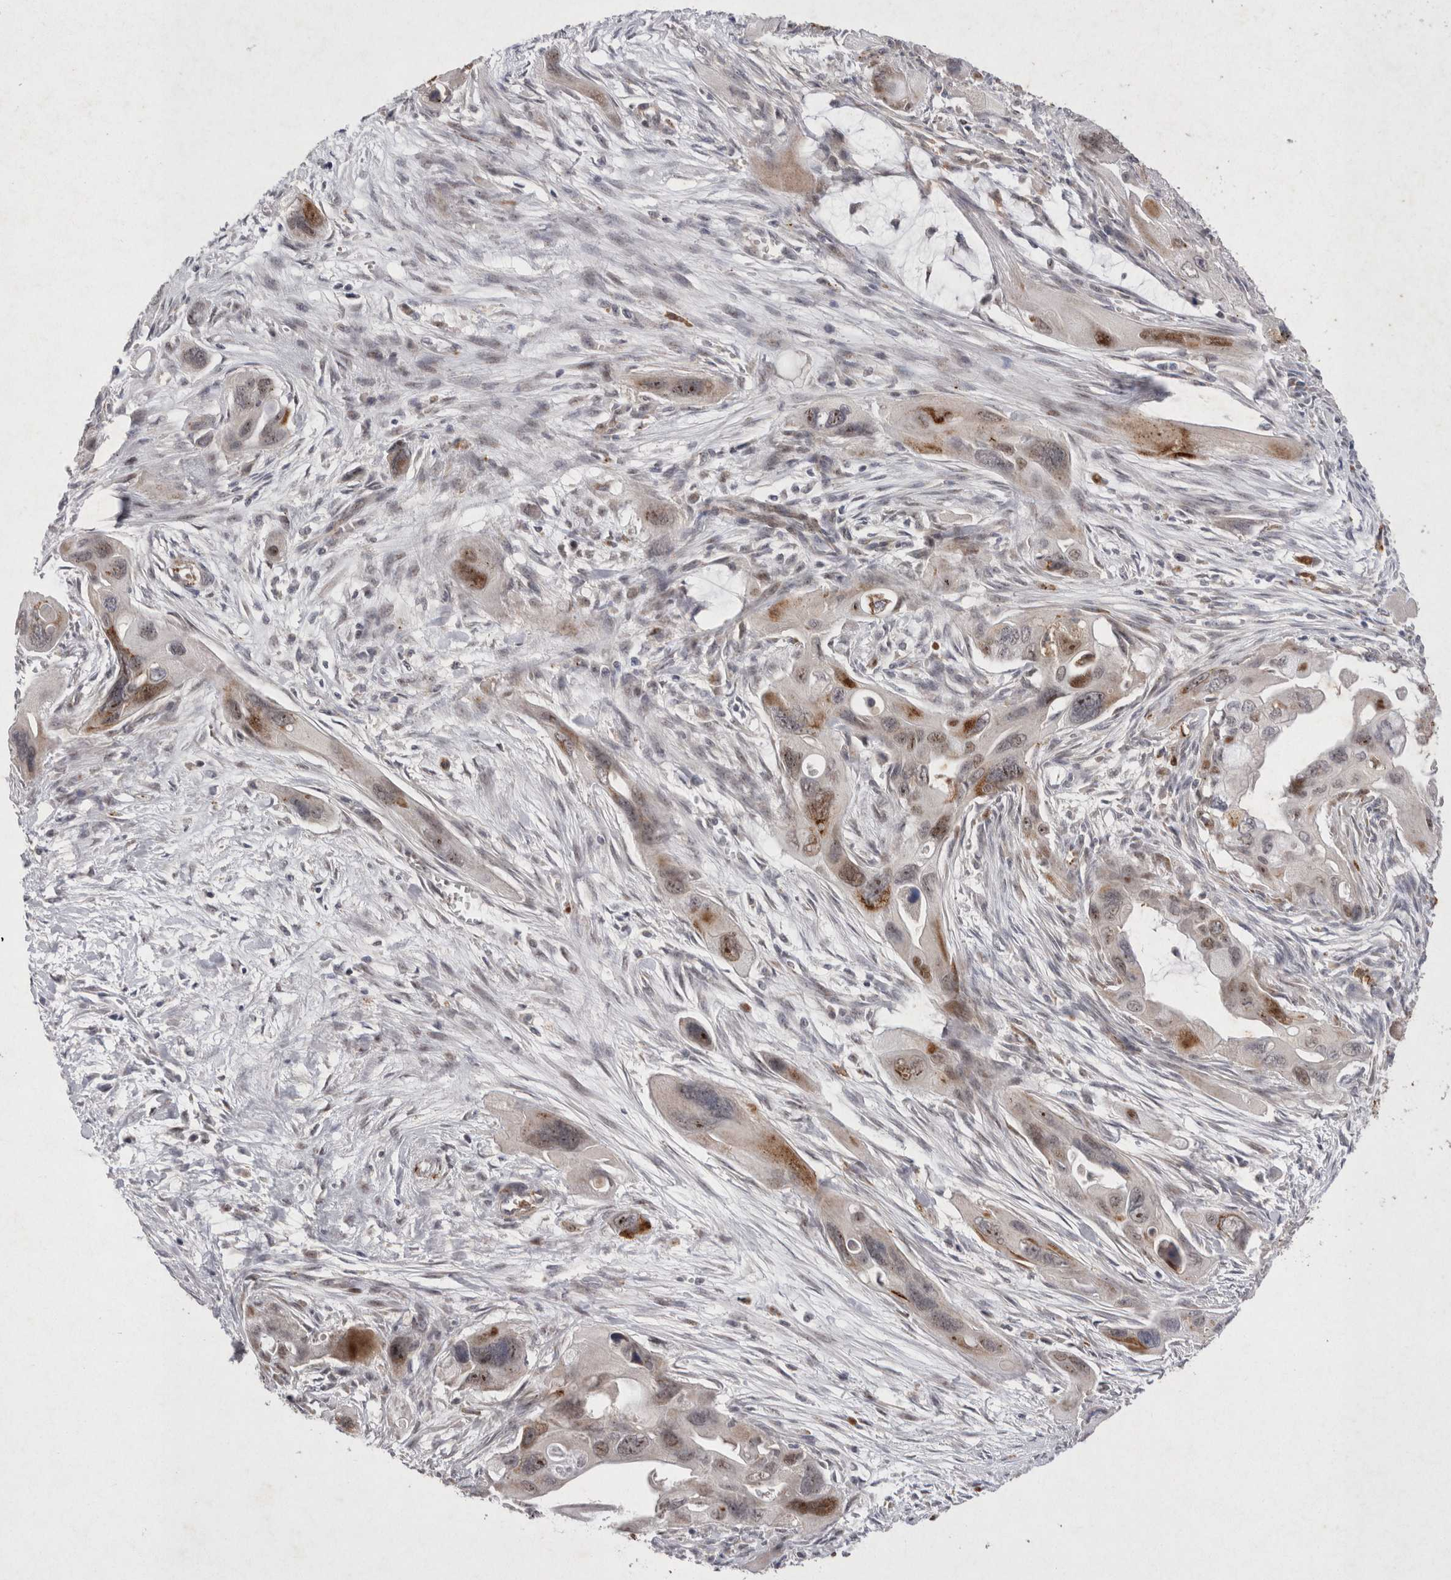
{"staining": {"intensity": "moderate", "quantity": "25%-75%", "location": "cytoplasmic/membranous,nuclear"}, "tissue": "pancreatic cancer", "cell_type": "Tumor cells", "image_type": "cancer", "snomed": [{"axis": "morphology", "description": "Adenocarcinoma, NOS"}, {"axis": "topography", "description": "Pancreas"}], "caption": "Pancreatic adenocarcinoma stained with DAB (3,3'-diaminobenzidine) immunohistochemistry exhibits medium levels of moderate cytoplasmic/membranous and nuclear staining in about 25%-75% of tumor cells.", "gene": "STK11", "patient": {"sex": "male", "age": 73}}